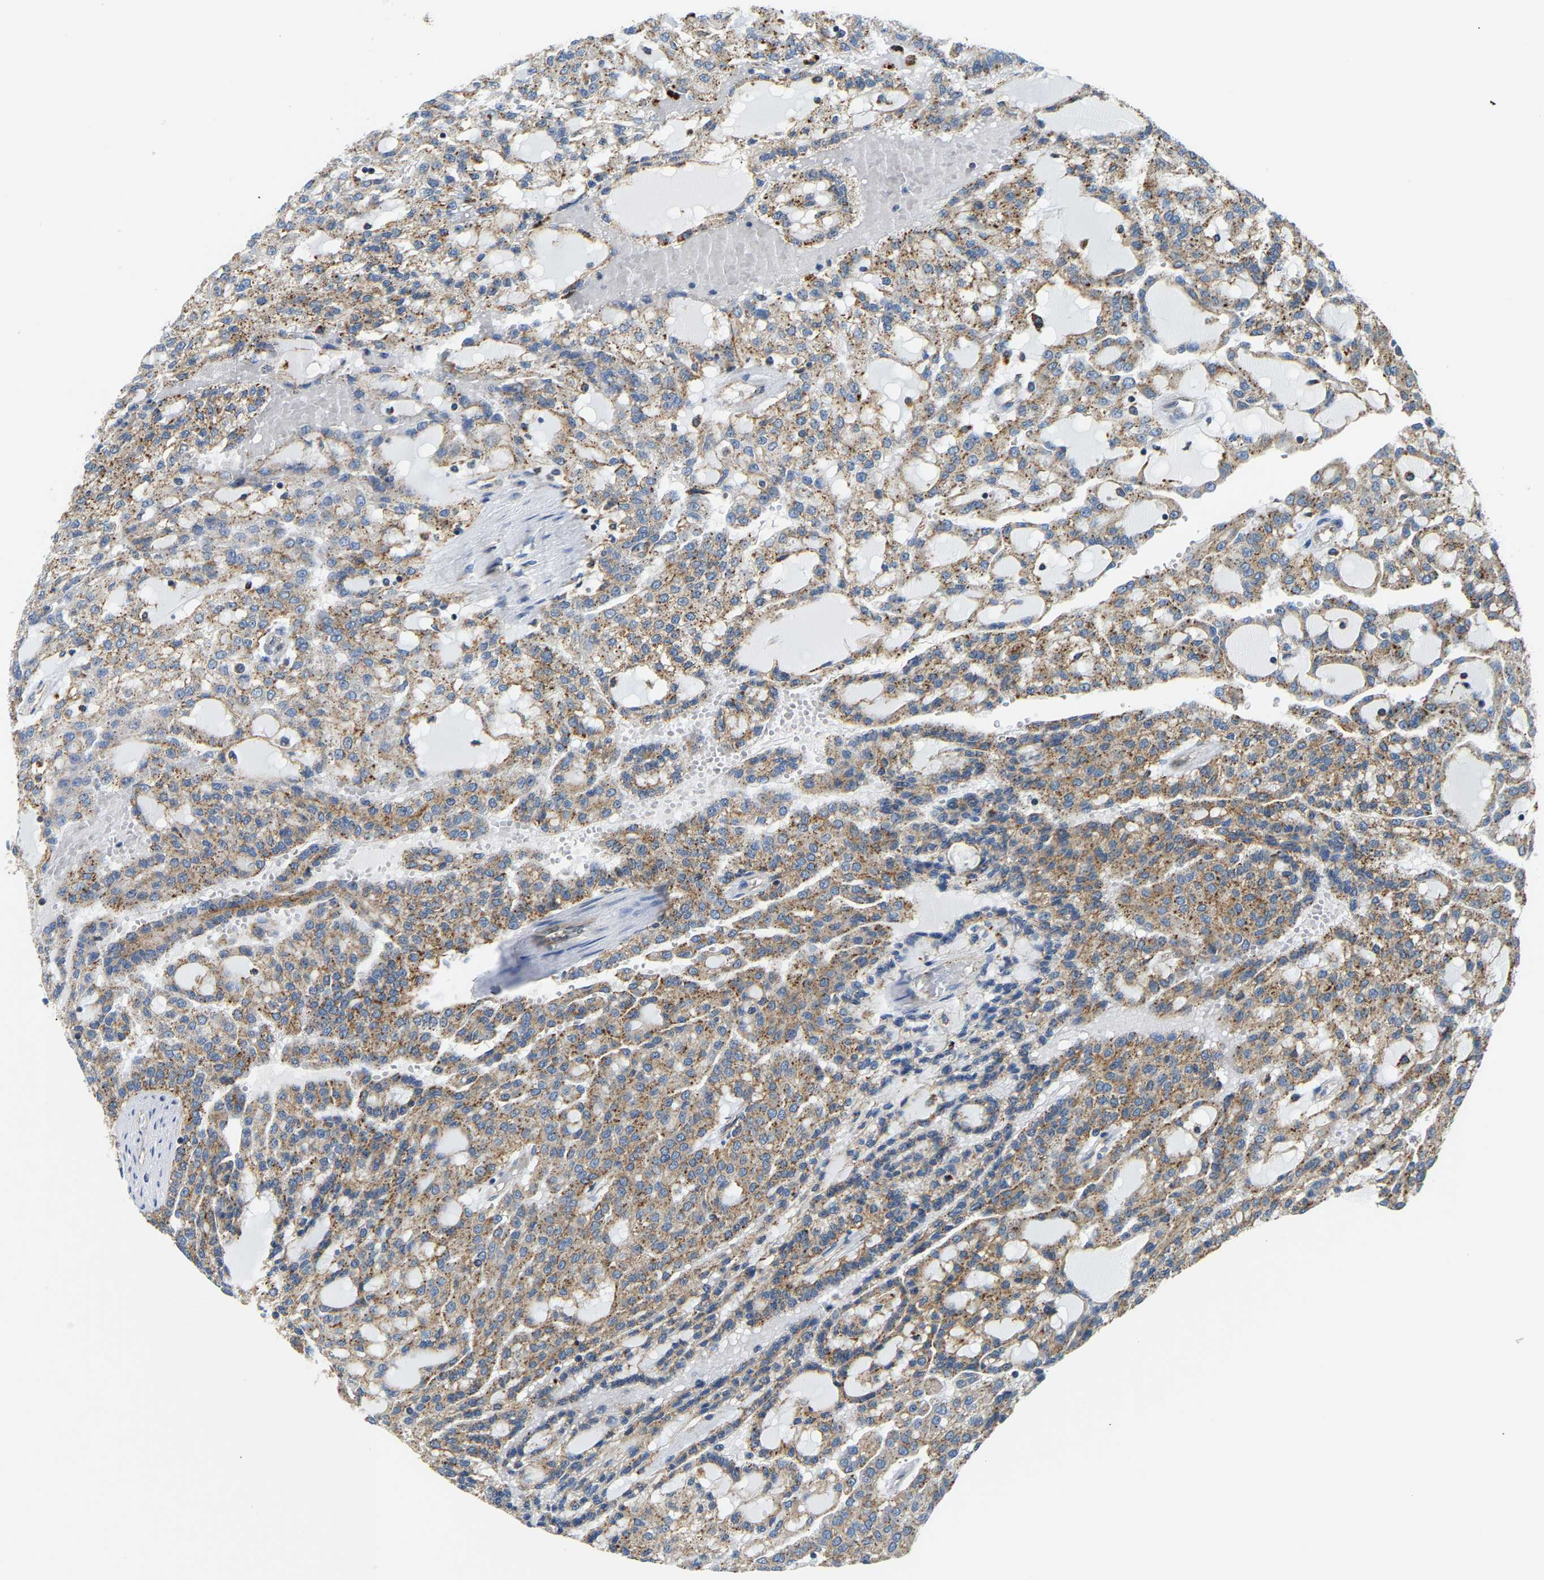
{"staining": {"intensity": "moderate", "quantity": ">75%", "location": "cytoplasmic/membranous"}, "tissue": "renal cancer", "cell_type": "Tumor cells", "image_type": "cancer", "snomed": [{"axis": "morphology", "description": "Adenocarcinoma, NOS"}, {"axis": "topography", "description": "Kidney"}], "caption": "The micrograph demonstrates a brown stain indicating the presence of a protein in the cytoplasmic/membranous of tumor cells in renal cancer (adenocarcinoma).", "gene": "GIMAP7", "patient": {"sex": "male", "age": 63}}